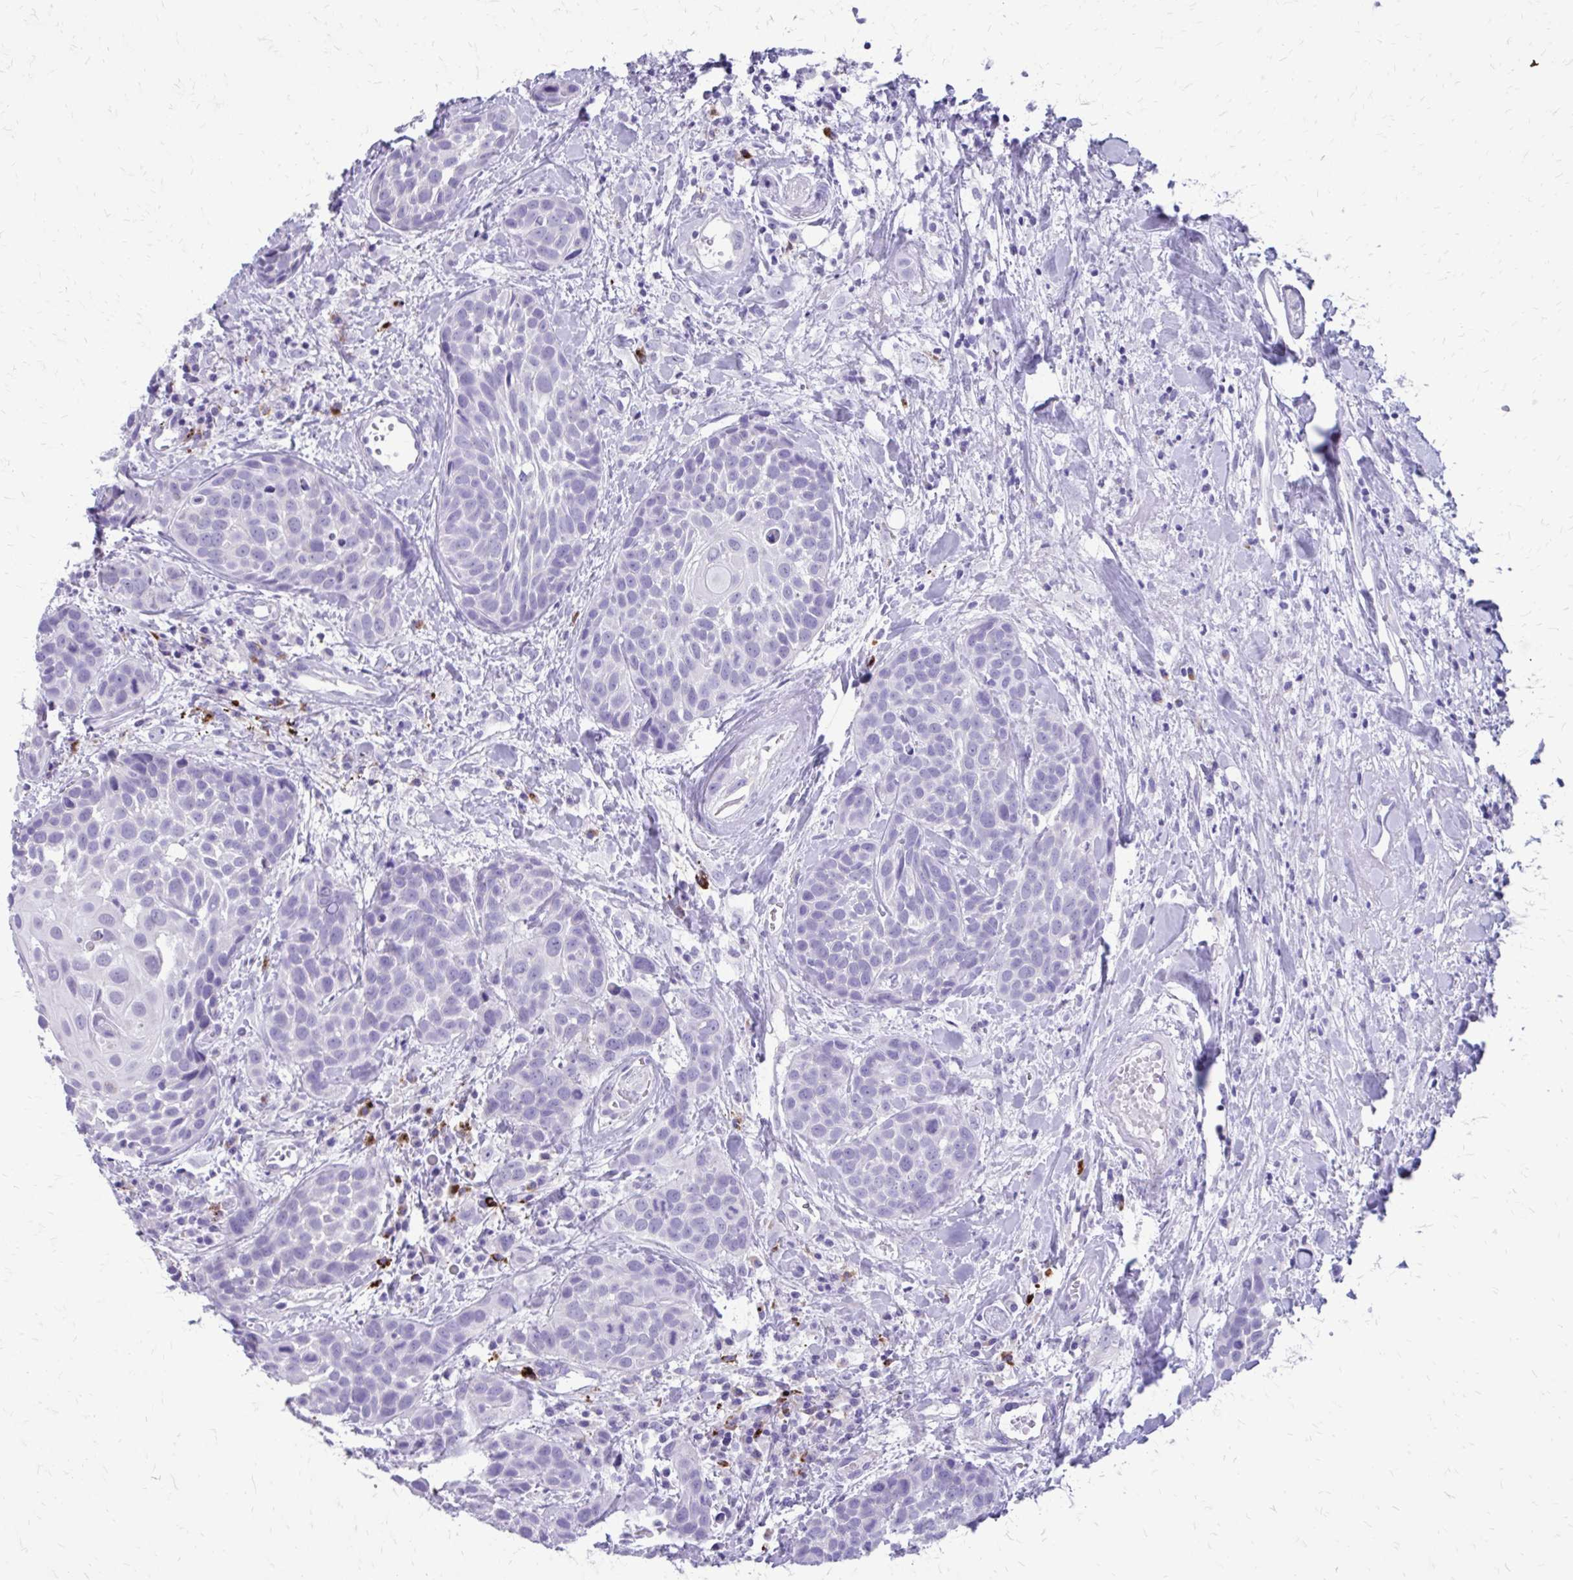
{"staining": {"intensity": "negative", "quantity": "none", "location": "none"}, "tissue": "head and neck cancer", "cell_type": "Tumor cells", "image_type": "cancer", "snomed": [{"axis": "morphology", "description": "Squamous cell carcinoma, NOS"}, {"axis": "topography", "description": "Head-Neck"}], "caption": "Immunohistochemistry micrograph of neoplastic tissue: squamous cell carcinoma (head and neck) stained with DAB shows no significant protein expression in tumor cells.", "gene": "SATL1", "patient": {"sex": "female", "age": 50}}